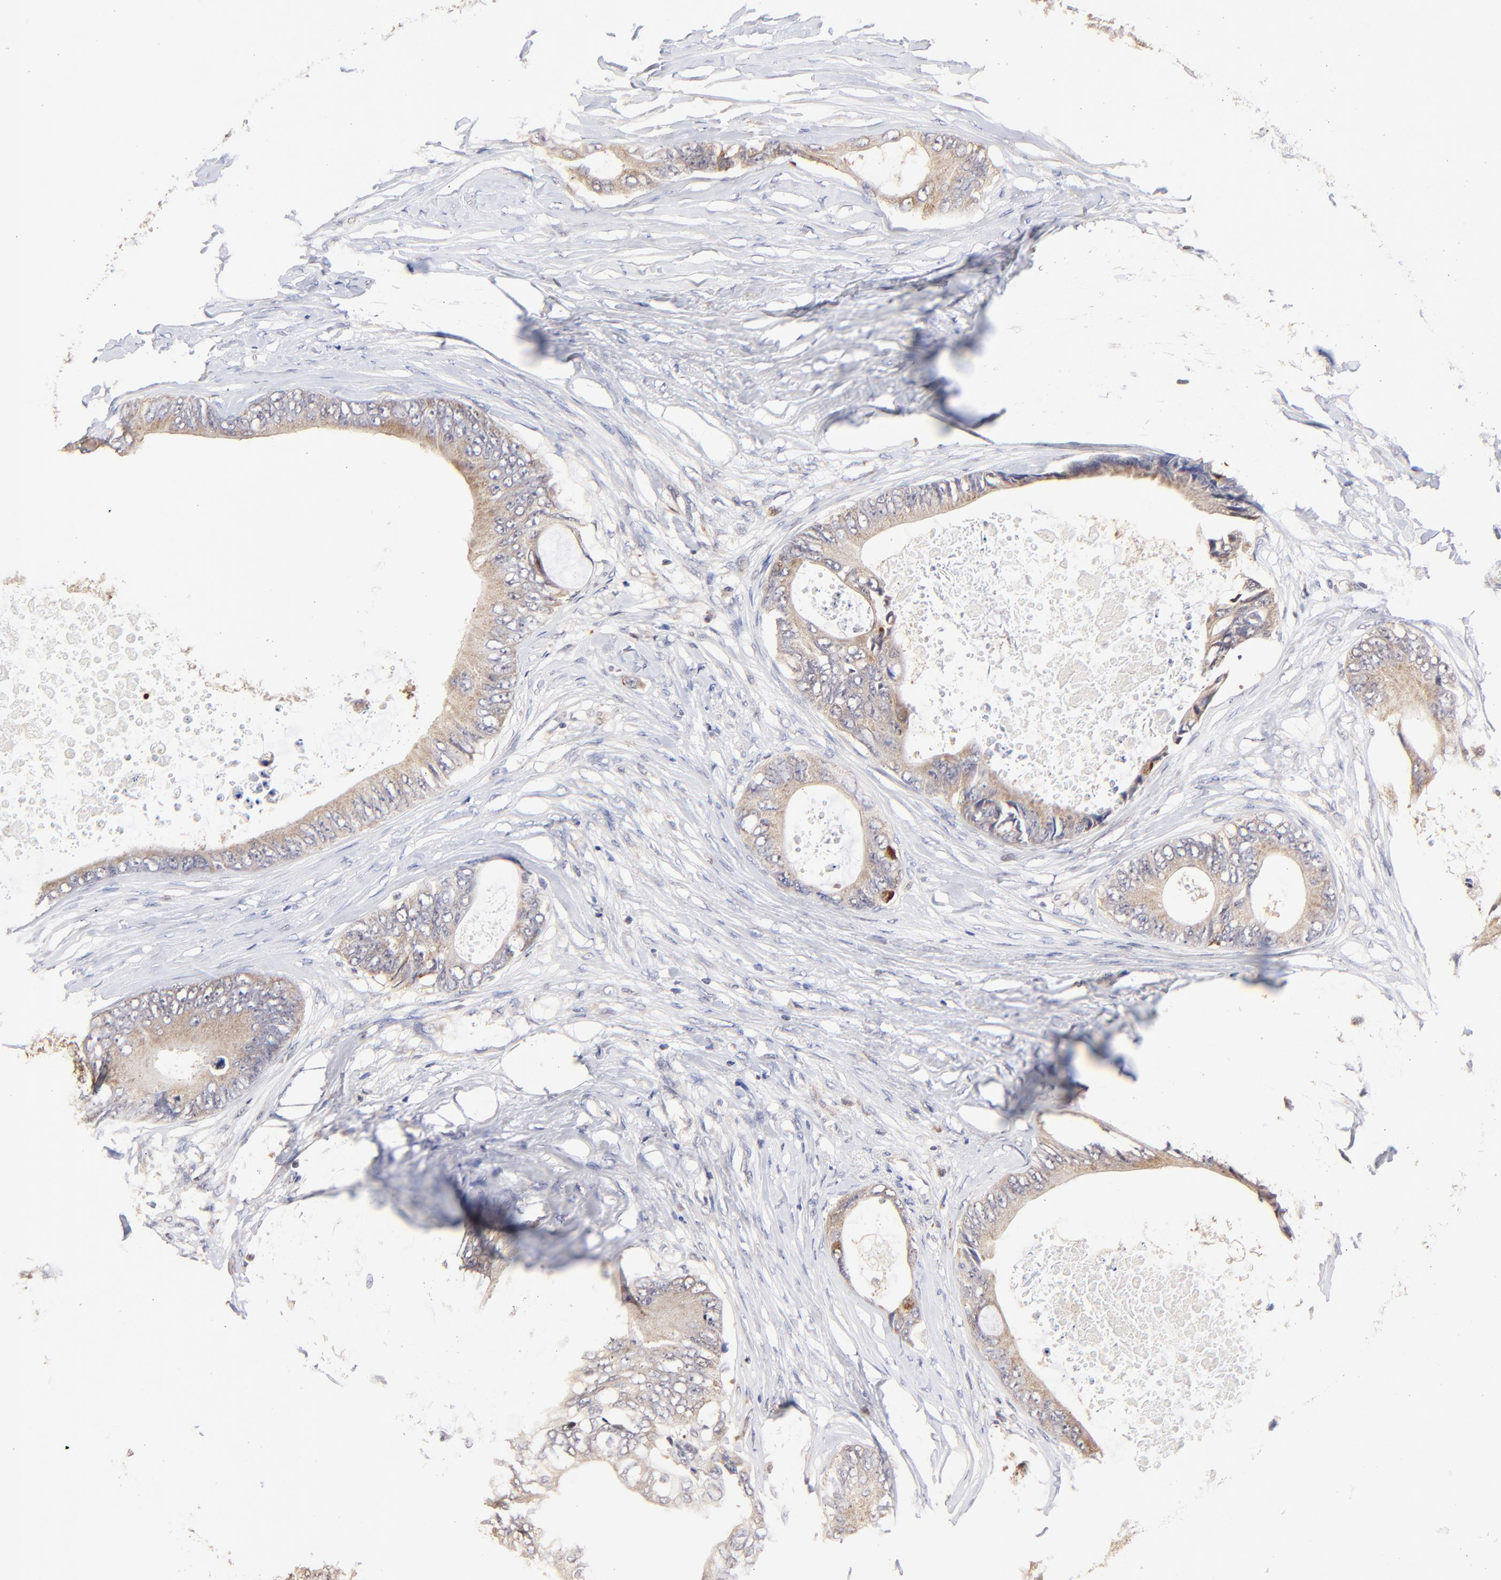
{"staining": {"intensity": "weak", "quantity": ">75%", "location": "cytoplasmic/membranous"}, "tissue": "colorectal cancer", "cell_type": "Tumor cells", "image_type": "cancer", "snomed": [{"axis": "morphology", "description": "Normal tissue, NOS"}, {"axis": "morphology", "description": "Adenocarcinoma, NOS"}, {"axis": "topography", "description": "Rectum"}, {"axis": "topography", "description": "Peripheral nerve tissue"}], "caption": "Immunohistochemistry (IHC) (DAB) staining of human colorectal cancer displays weak cytoplasmic/membranous protein expression in about >75% of tumor cells.", "gene": "BBOF1", "patient": {"sex": "female", "age": 77}}